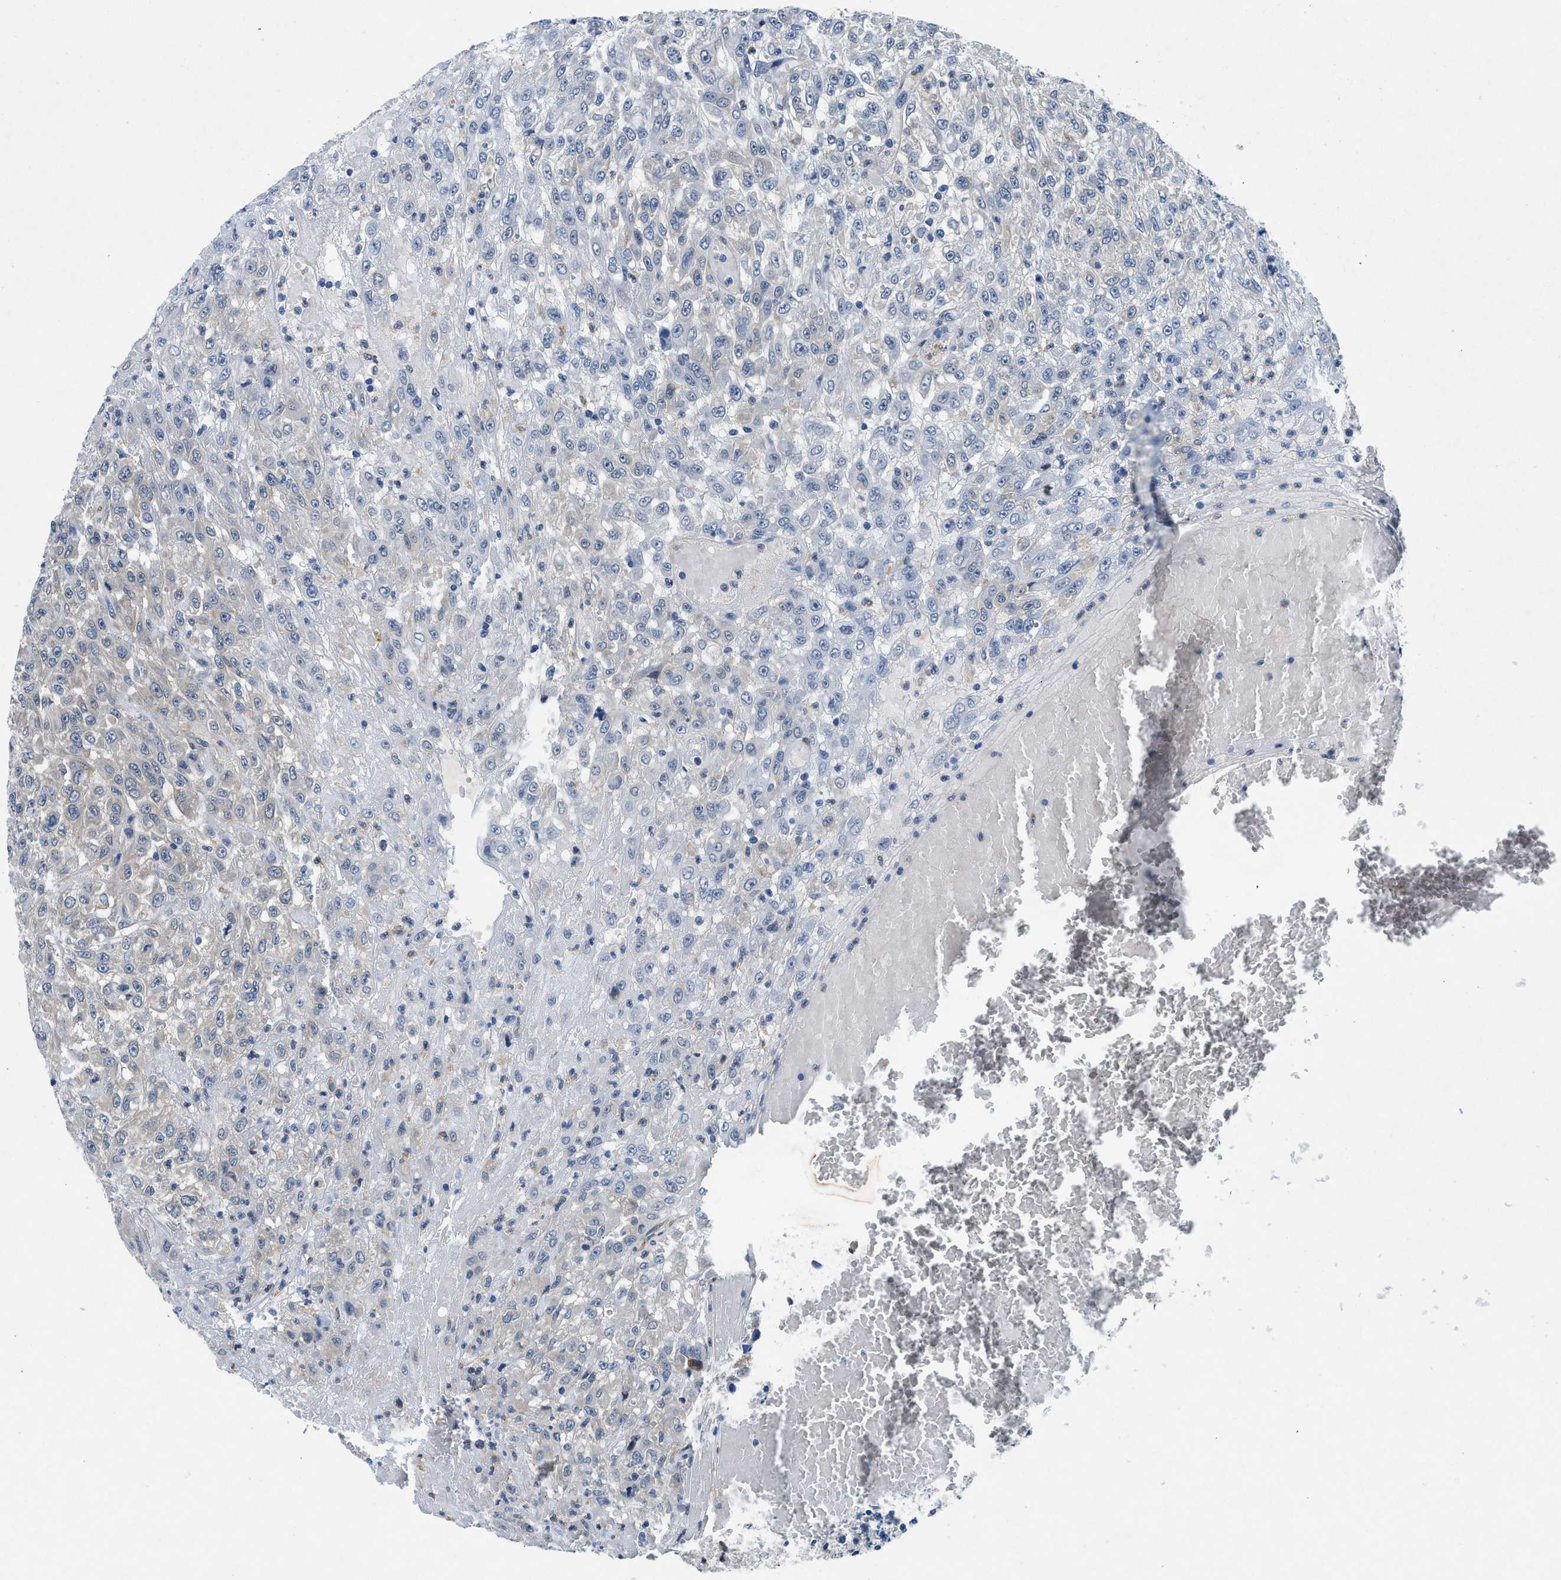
{"staining": {"intensity": "weak", "quantity": "<25%", "location": "cytoplasmic/membranous"}, "tissue": "urothelial cancer", "cell_type": "Tumor cells", "image_type": "cancer", "snomed": [{"axis": "morphology", "description": "Urothelial carcinoma, High grade"}, {"axis": "topography", "description": "Urinary bladder"}], "caption": "Urothelial carcinoma (high-grade) was stained to show a protein in brown. There is no significant positivity in tumor cells.", "gene": "COPS2", "patient": {"sex": "male", "age": 46}}